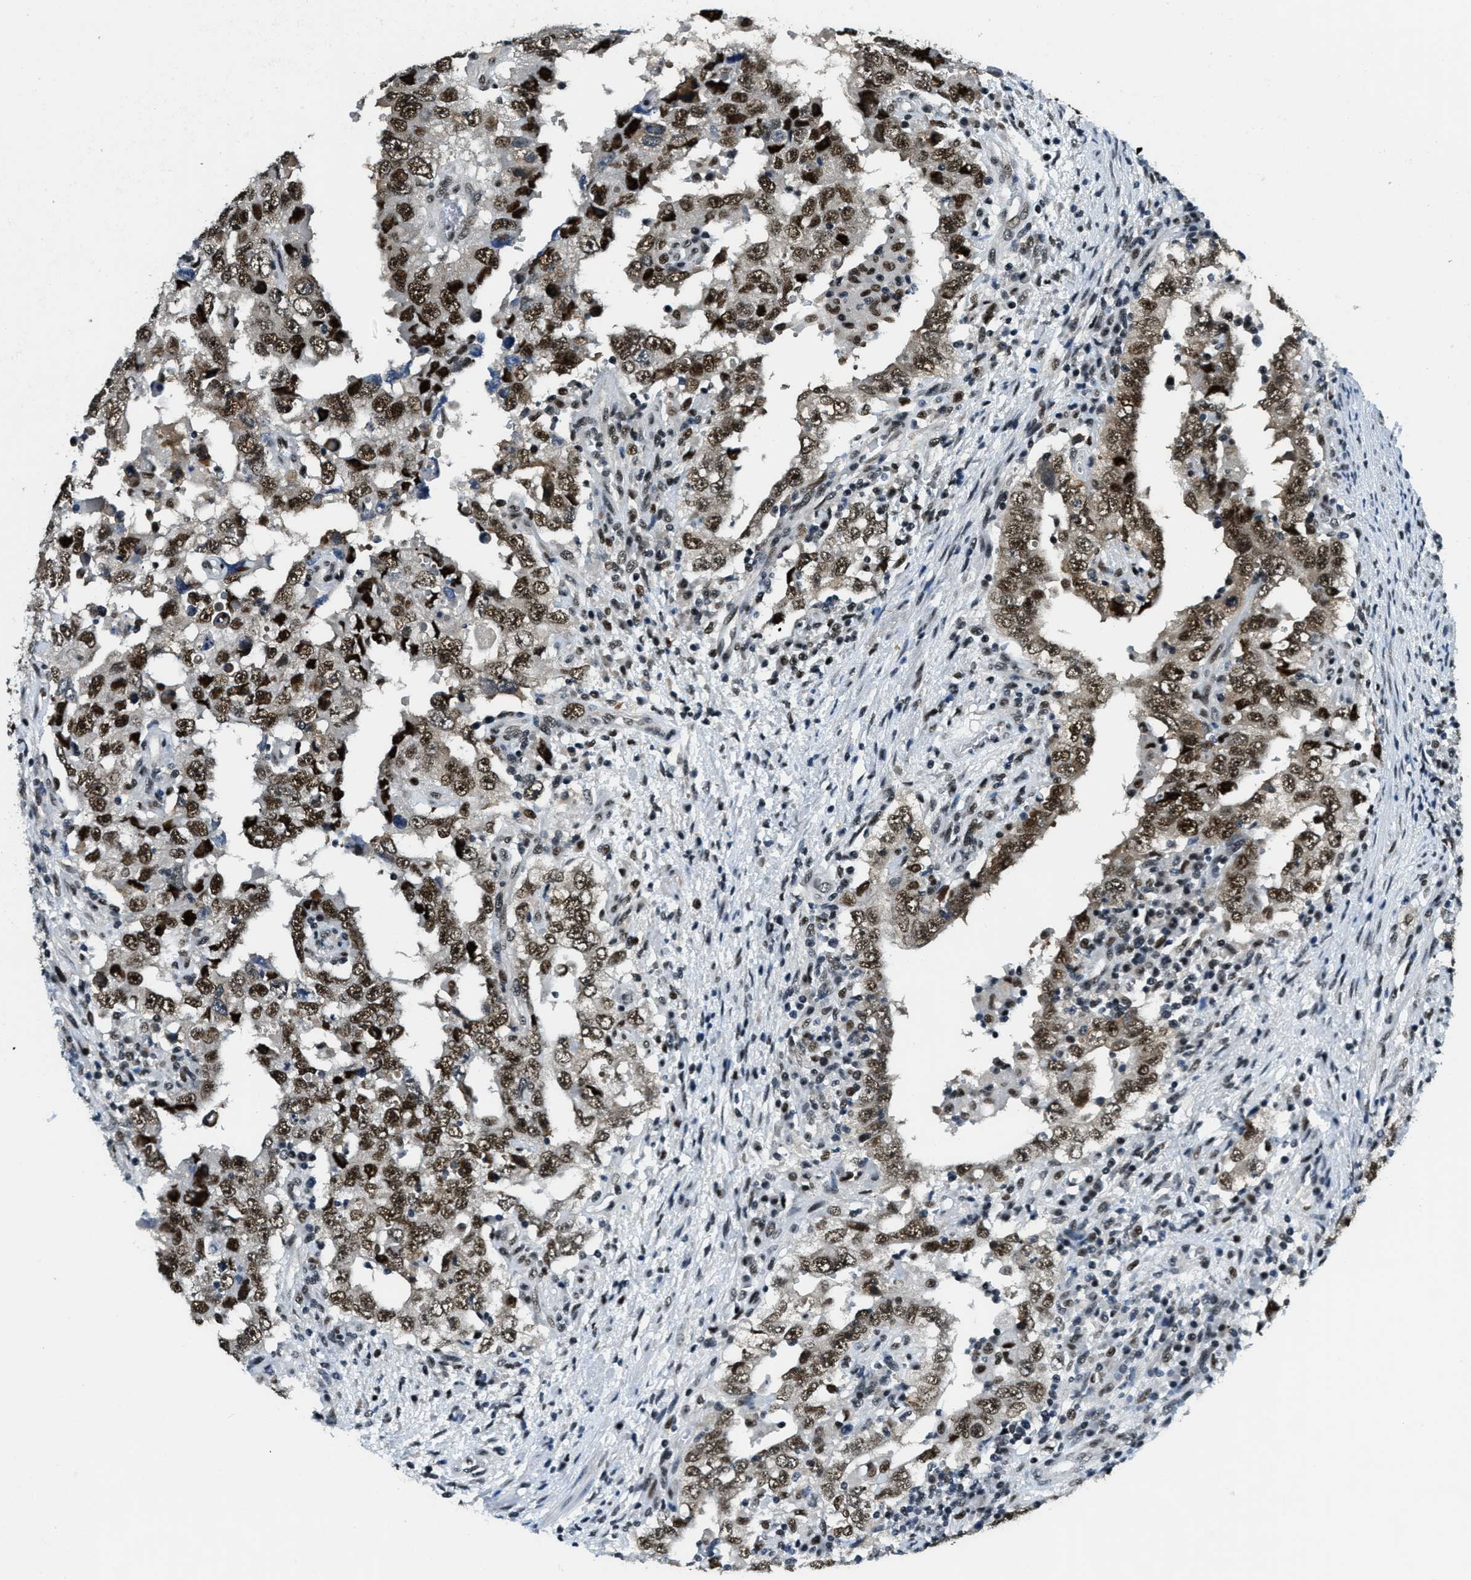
{"staining": {"intensity": "strong", "quantity": ">75%", "location": "nuclear"}, "tissue": "testis cancer", "cell_type": "Tumor cells", "image_type": "cancer", "snomed": [{"axis": "morphology", "description": "Carcinoma, Embryonal, NOS"}, {"axis": "topography", "description": "Testis"}], "caption": "Strong nuclear staining is appreciated in approximately >75% of tumor cells in testis embryonal carcinoma. The protein of interest is stained brown, and the nuclei are stained in blue (DAB (3,3'-diaminobenzidine) IHC with brightfield microscopy, high magnification).", "gene": "SSB", "patient": {"sex": "male", "age": 26}}